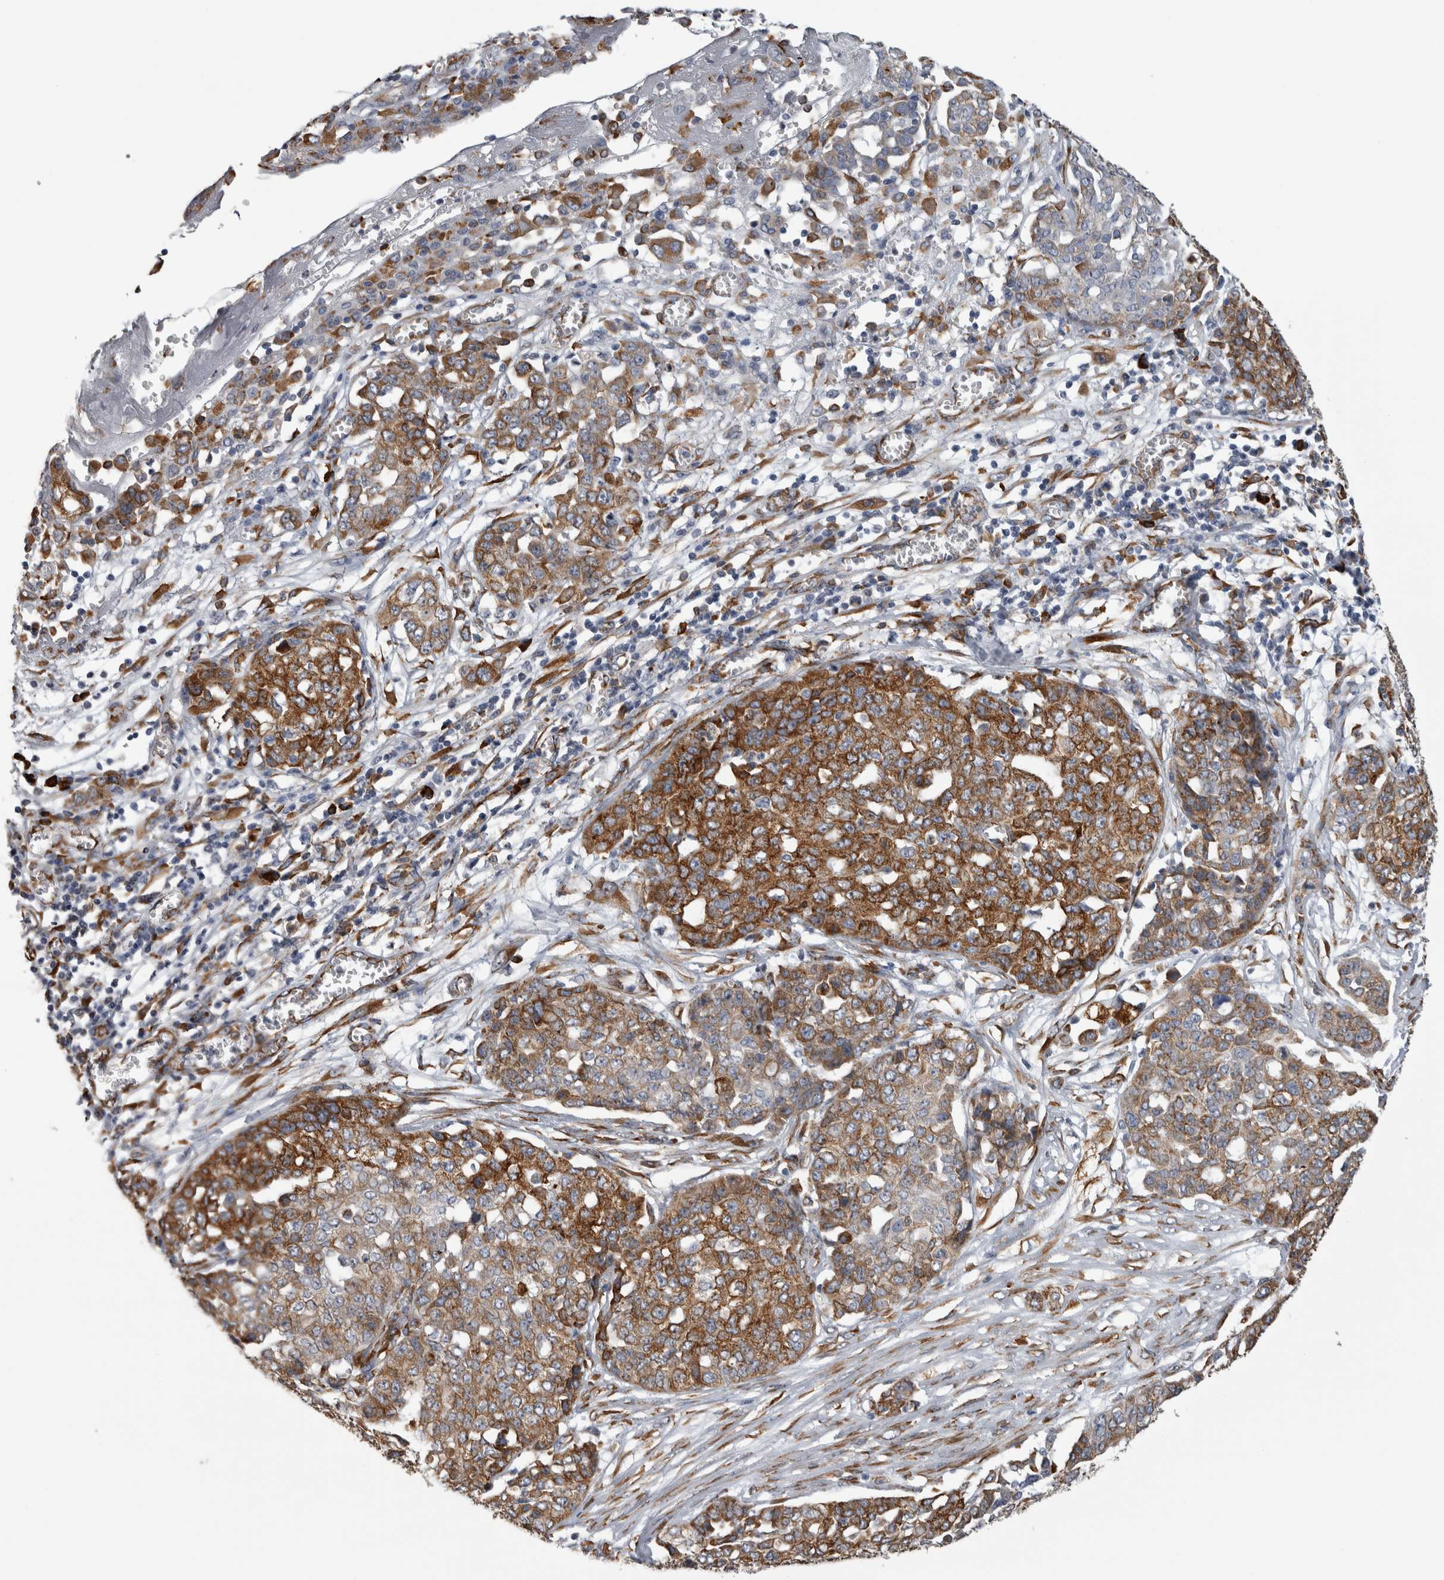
{"staining": {"intensity": "strong", "quantity": ">75%", "location": "cytoplasmic/membranous"}, "tissue": "ovarian cancer", "cell_type": "Tumor cells", "image_type": "cancer", "snomed": [{"axis": "morphology", "description": "Cystadenocarcinoma, serous, NOS"}, {"axis": "topography", "description": "Soft tissue"}, {"axis": "topography", "description": "Ovary"}], "caption": "Immunohistochemistry (IHC) of human ovarian serous cystadenocarcinoma exhibits high levels of strong cytoplasmic/membranous expression in approximately >75% of tumor cells.", "gene": "FHIP2B", "patient": {"sex": "female", "age": 57}}